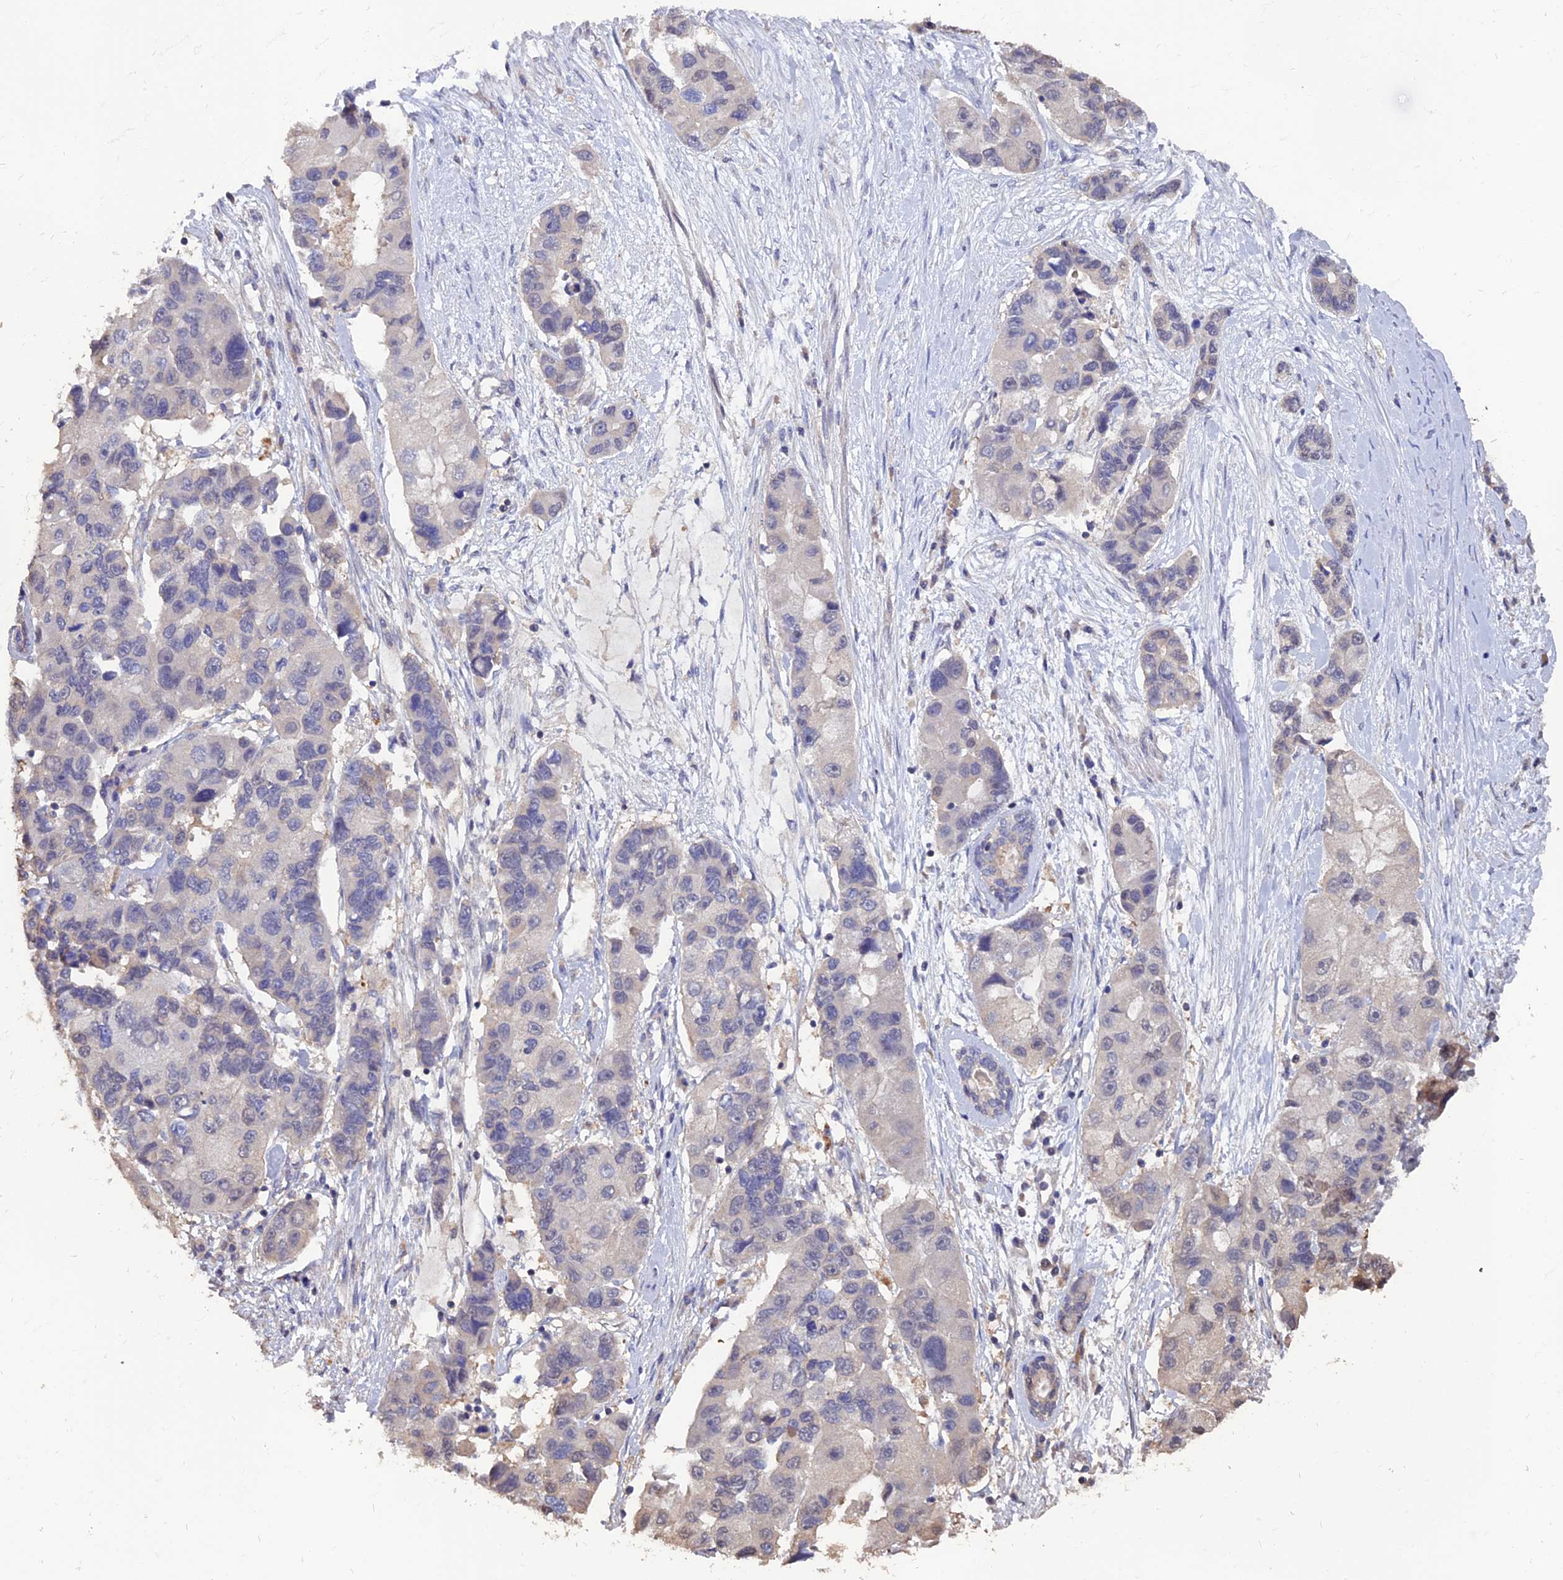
{"staining": {"intensity": "negative", "quantity": "none", "location": "none"}, "tissue": "lung cancer", "cell_type": "Tumor cells", "image_type": "cancer", "snomed": [{"axis": "morphology", "description": "Adenocarcinoma, NOS"}, {"axis": "topography", "description": "Lung"}], "caption": "A micrograph of lung cancer stained for a protein displays no brown staining in tumor cells.", "gene": "CARMIL2", "patient": {"sex": "female", "age": 54}}